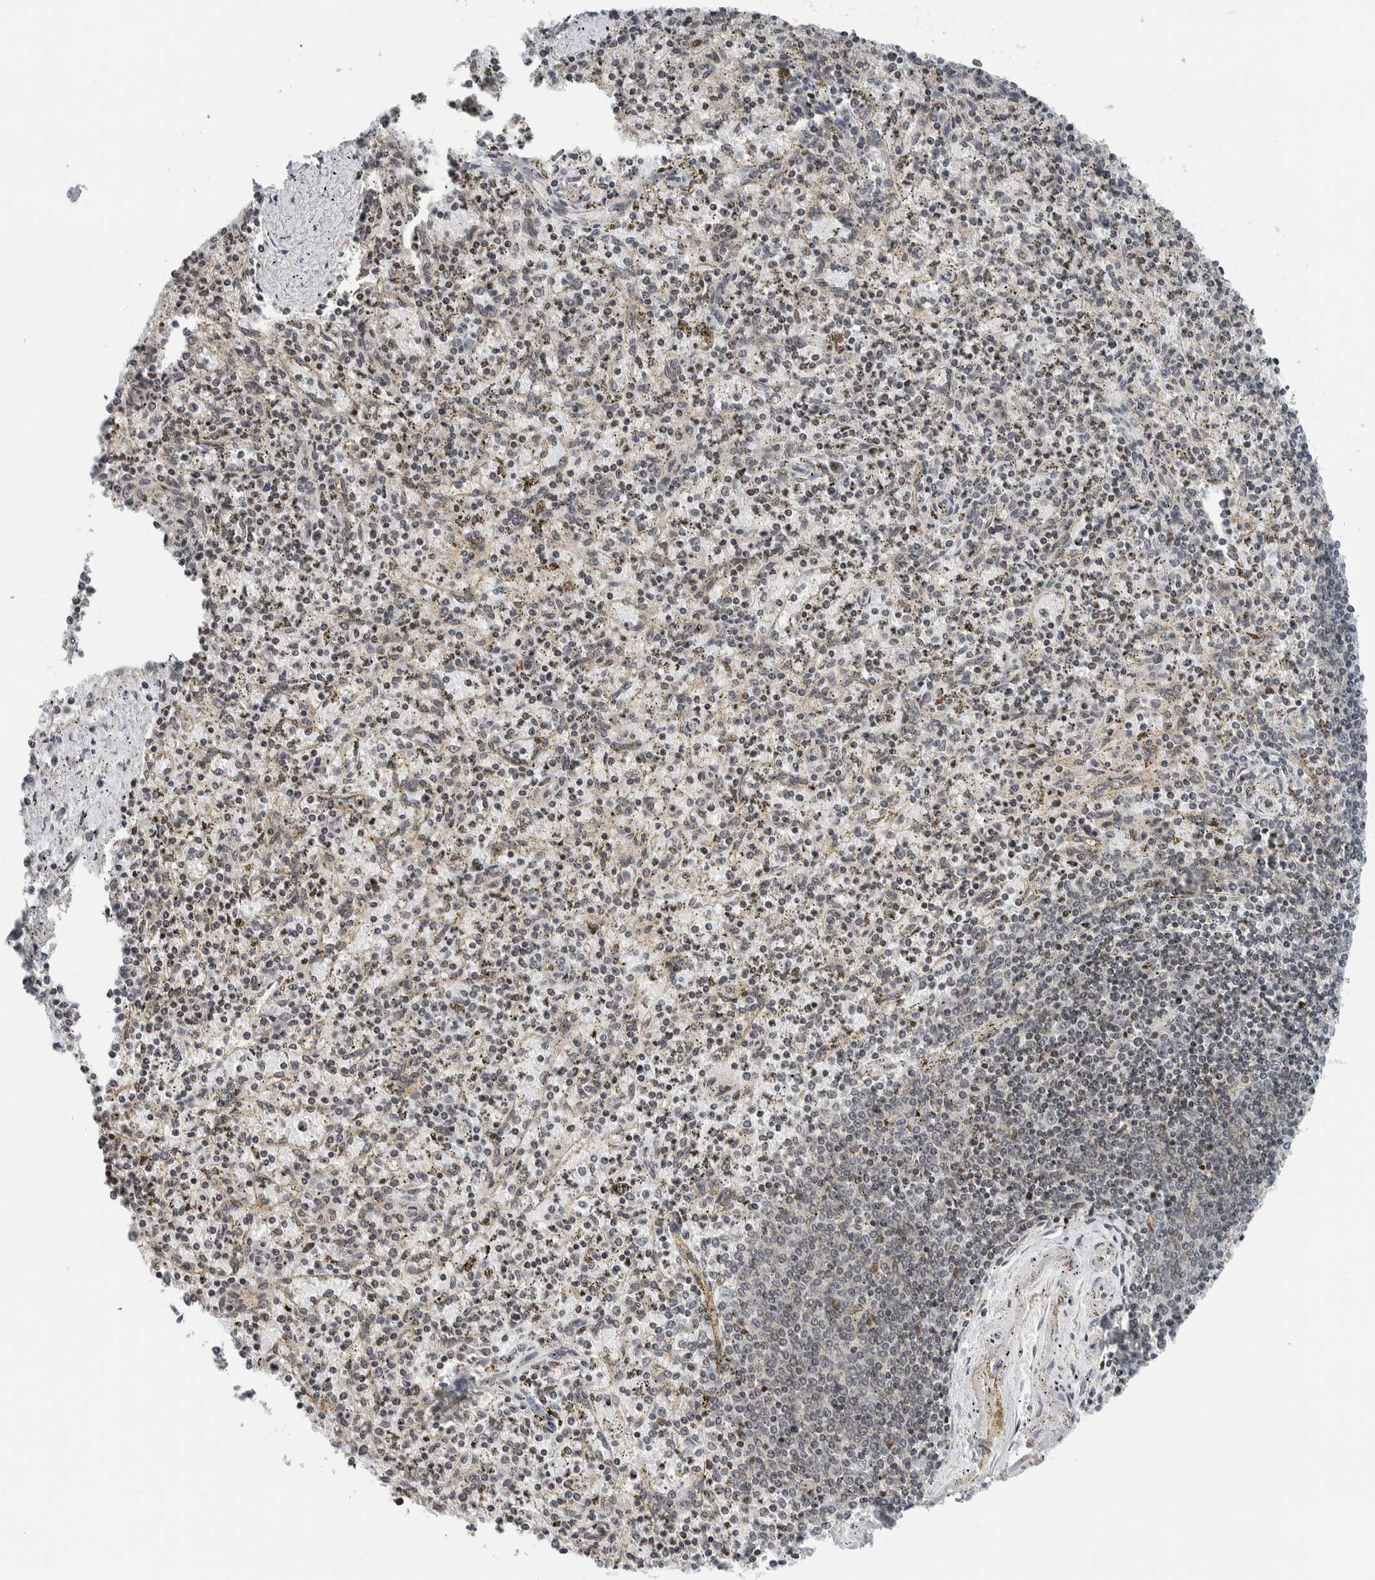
{"staining": {"intensity": "weak", "quantity": "25%-75%", "location": "nuclear"}, "tissue": "spleen", "cell_type": "Cells in red pulp", "image_type": "normal", "snomed": [{"axis": "morphology", "description": "Normal tissue, NOS"}, {"axis": "topography", "description": "Spleen"}], "caption": "An IHC histopathology image of normal tissue is shown. Protein staining in brown highlights weak nuclear positivity in spleen within cells in red pulp.", "gene": "NPLOC4", "patient": {"sex": "male", "age": 72}}